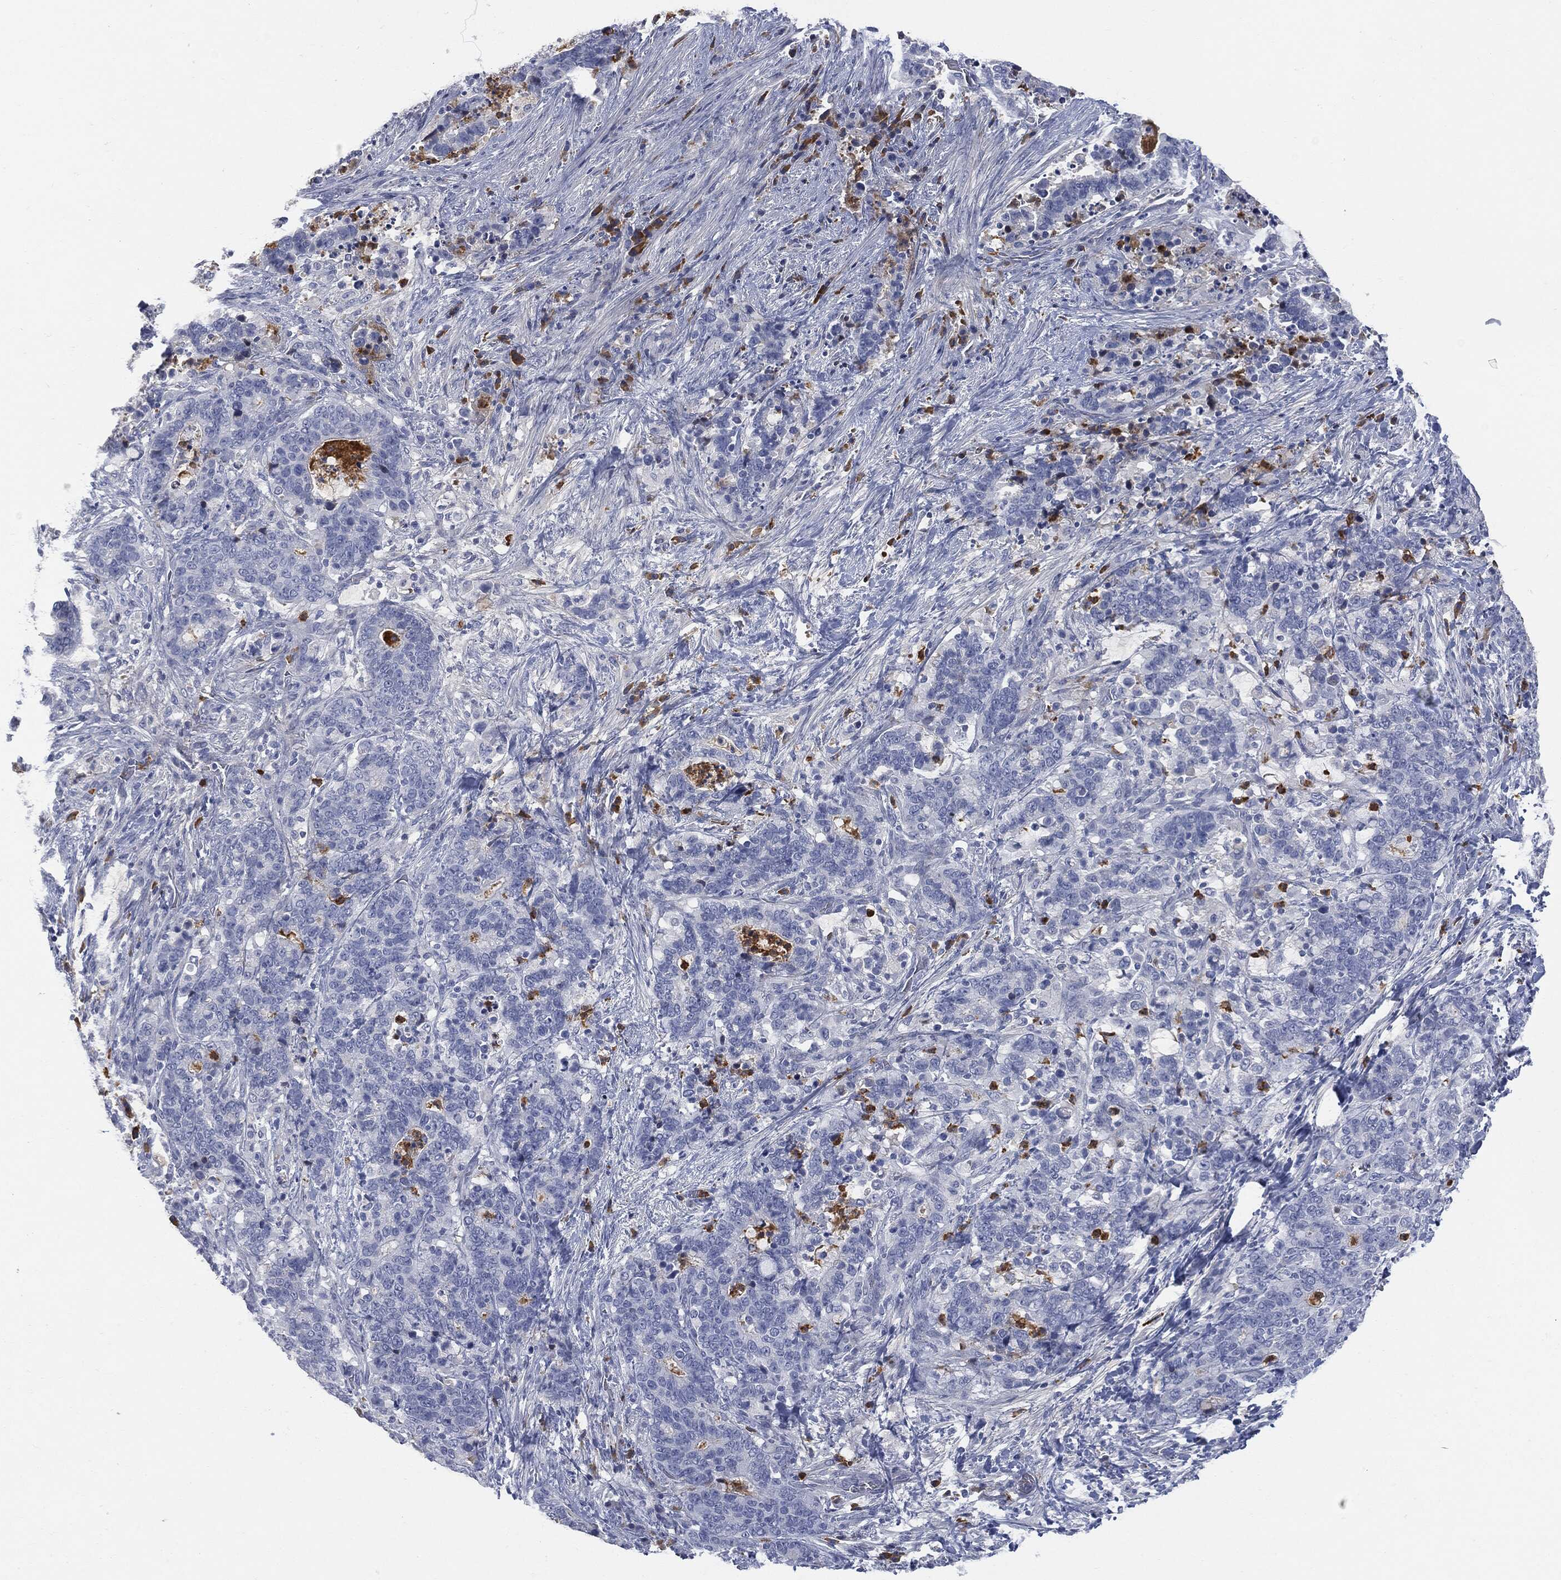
{"staining": {"intensity": "negative", "quantity": "none", "location": "none"}, "tissue": "stomach cancer", "cell_type": "Tumor cells", "image_type": "cancer", "snomed": [{"axis": "morphology", "description": "Normal tissue, NOS"}, {"axis": "morphology", "description": "Adenocarcinoma, NOS"}, {"axis": "topography", "description": "Stomach"}], "caption": "Stomach cancer (adenocarcinoma) was stained to show a protein in brown. There is no significant expression in tumor cells. (DAB (3,3'-diaminobenzidine) IHC with hematoxylin counter stain).", "gene": "BTK", "patient": {"sex": "female", "age": 64}}